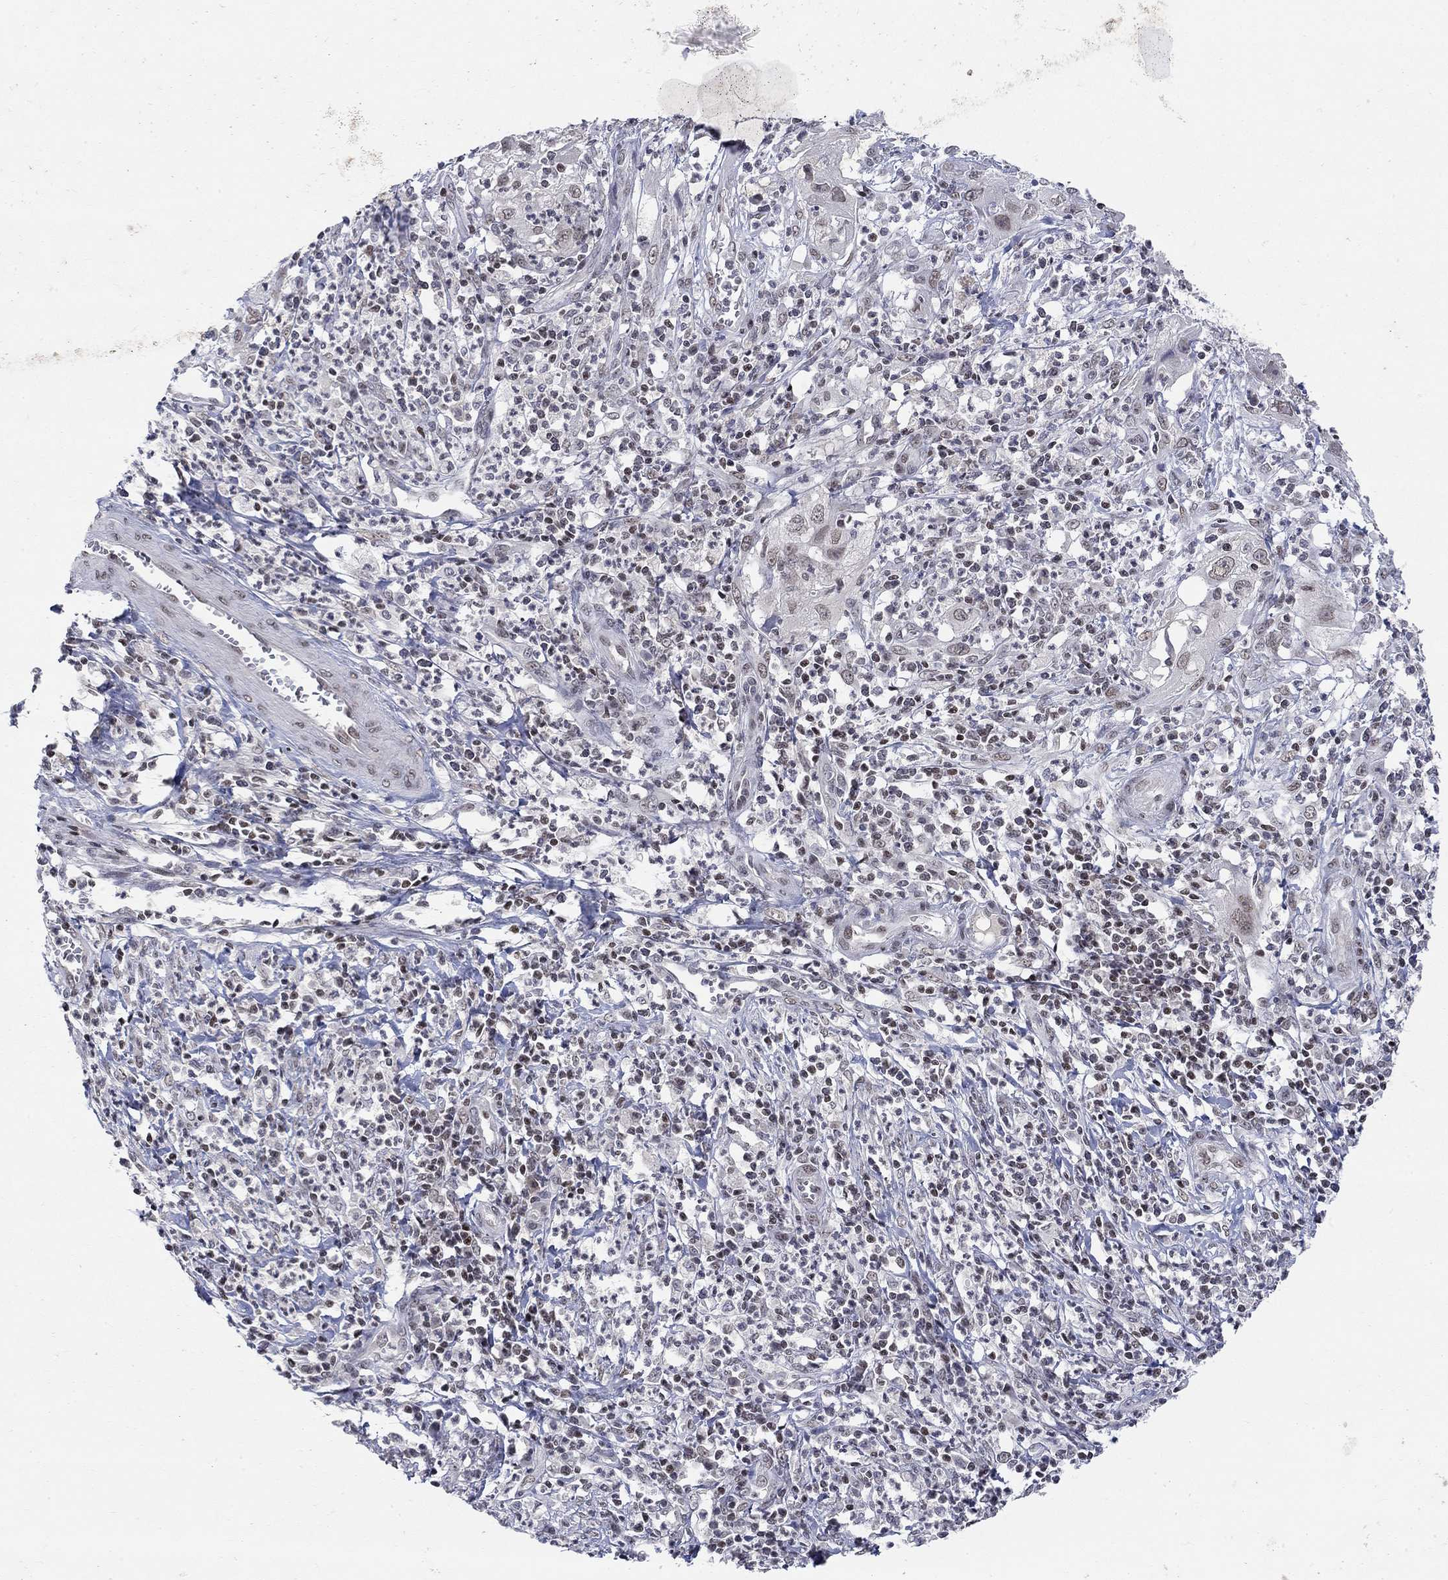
{"staining": {"intensity": "moderate", "quantity": "<25%", "location": "nuclear"}, "tissue": "cervical cancer", "cell_type": "Tumor cells", "image_type": "cancer", "snomed": [{"axis": "morphology", "description": "Squamous cell carcinoma, NOS"}, {"axis": "topography", "description": "Cervix"}], "caption": "Immunohistochemical staining of human cervical cancer reveals low levels of moderate nuclear protein staining in about <25% of tumor cells.", "gene": "KLF12", "patient": {"sex": "female", "age": 32}}